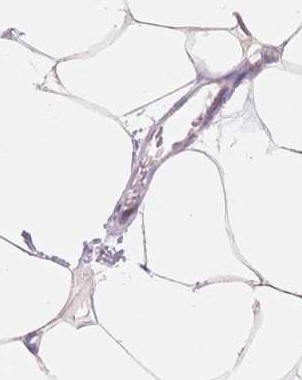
{"staining": {"intensity": "moderate", "quantity": "25%-75%", "location": "cytoplasmic/membranous"}, "tissue": "breast", "cell_type": "Adipocytes", "image_type": "normal", "snomed": [{"axis": "morphology", "description": "Normal tissue, NOS"}, {"axis": "topography", "description": "Breast"}], "caption": "Moderate cytoplasmic/membranous staining is identified in approximately 25%-75% of adipocytes in benign breast.", "gene": "STK39", "patient": {"sex": "female", "age": 27}}